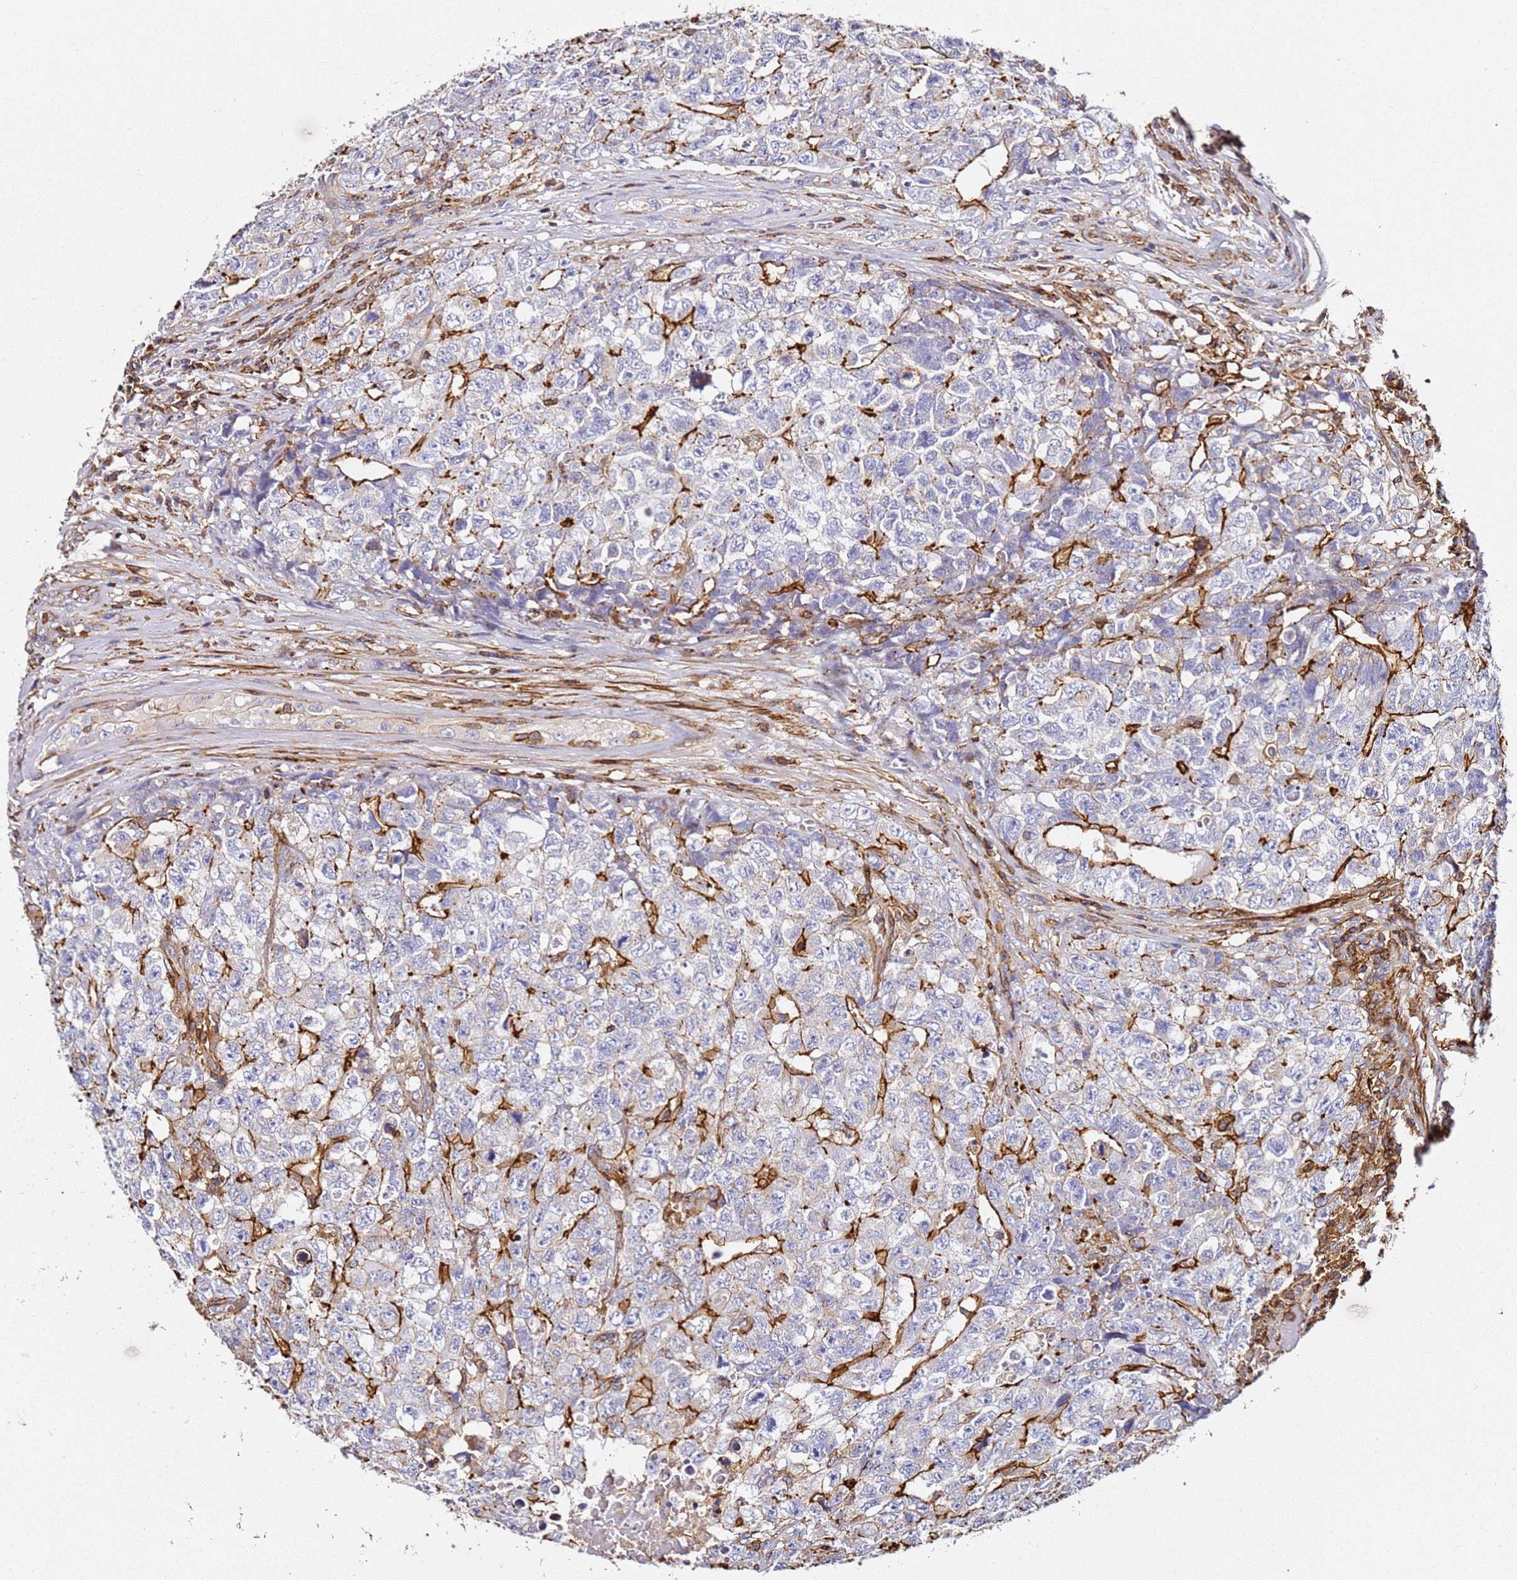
{"staining": {"intensity": "strong", "quantity": "25%-75%", "location": "cytoplasmic/membranous"}, "tissue": "testis cancer", "cell_type": "Tumor cells", "image_type": "cancer", "snomed": [{"axis": "morphology", "description": "Carcinoma, Embryonal, NOS"}, {"axis": "topography", "description": "Testis"}], "caption": "Immunohistochemistry (DAB) staining of testis embryonal carcinoma displays strong cytoplasmic/membranous protein expression in about 25%-75% of tumor cells. The staining was performed using DAB, with brown indicating positive protein expression. Nuclei are stained blue with hematoxylin.", "gene": "ZNF671", "patient": {"sex": "male", "age": 31}}